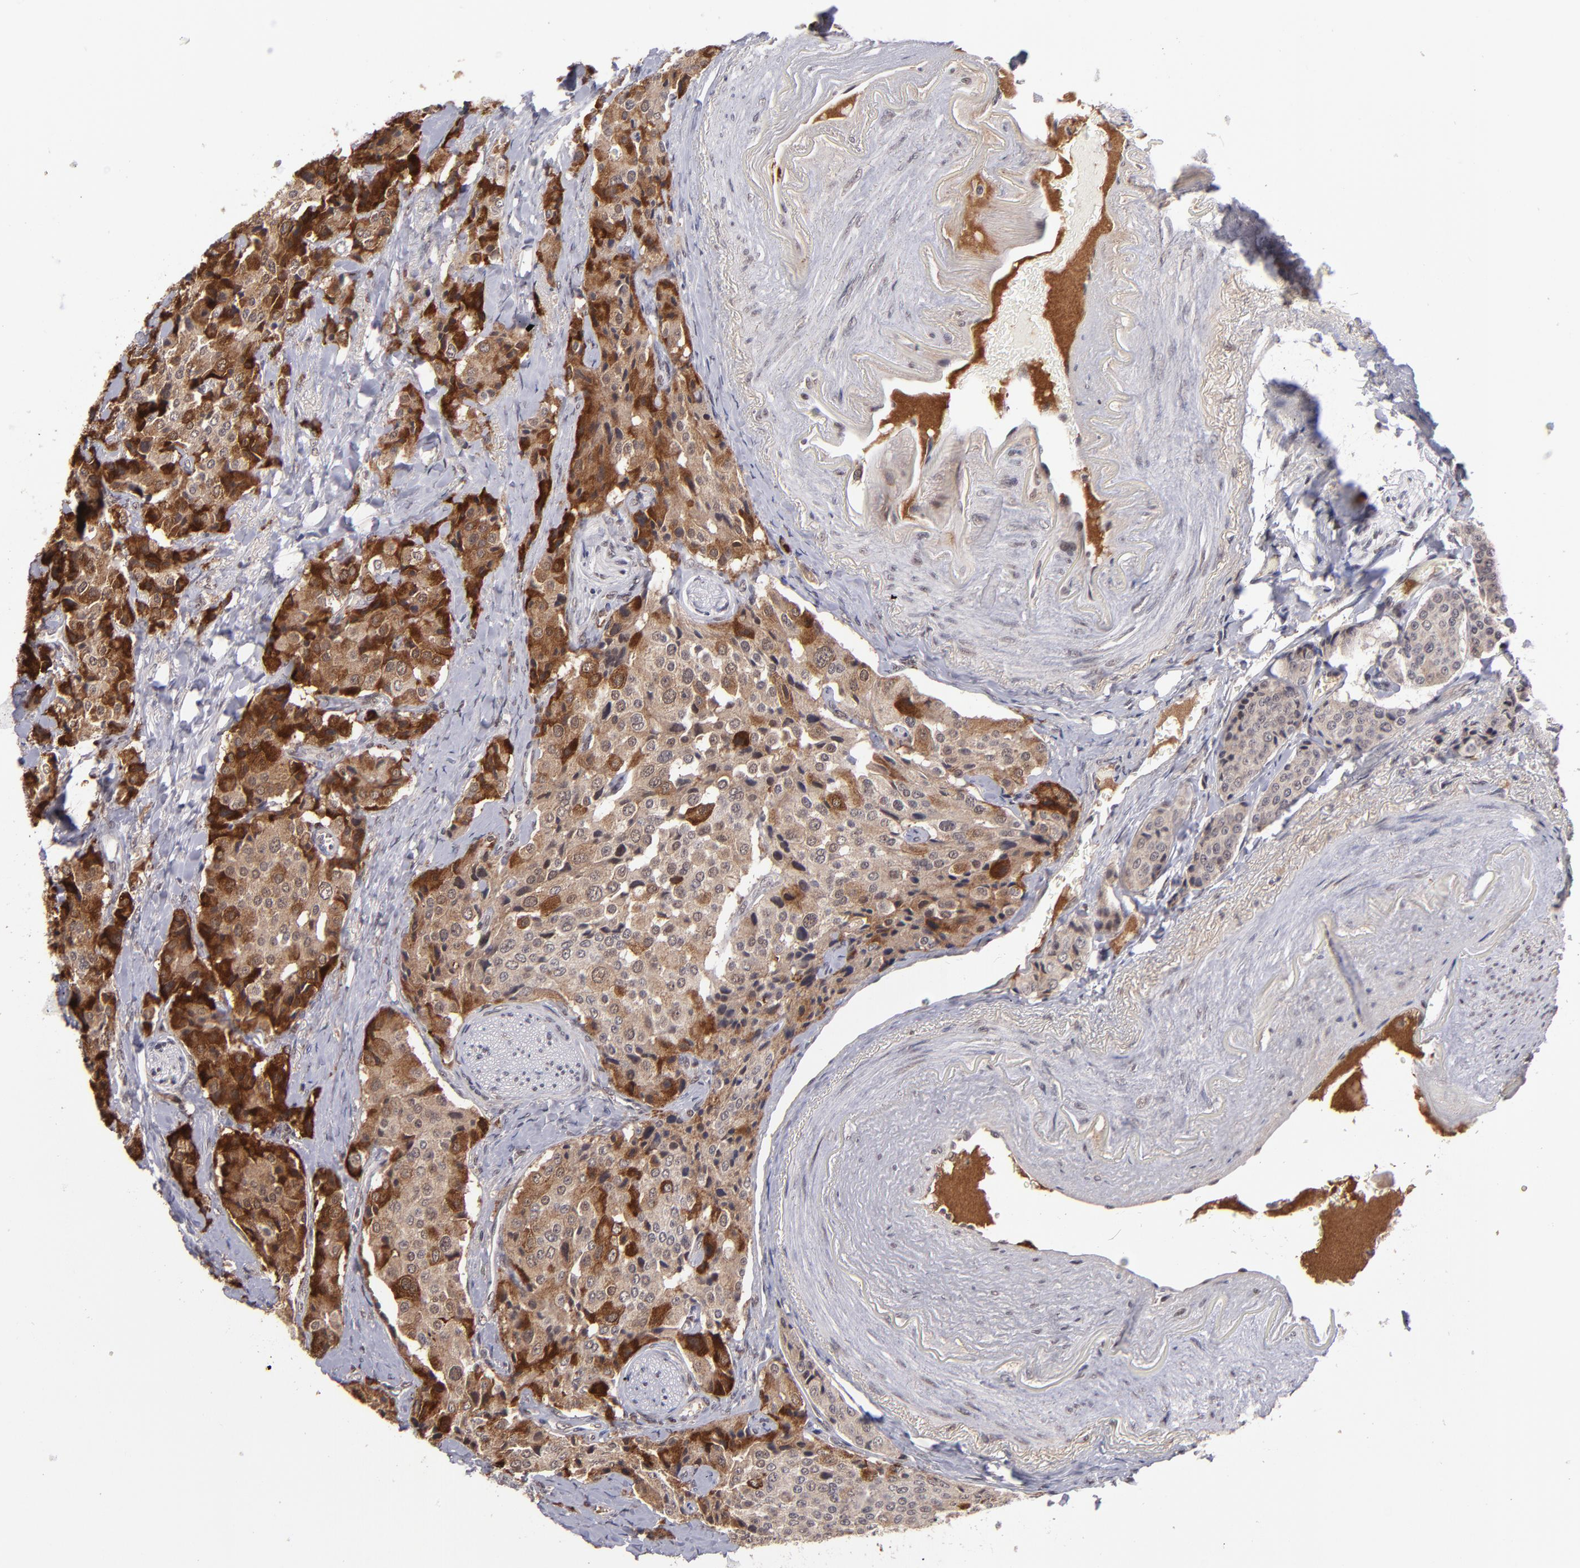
{"staining": {"intensity": "strong", "quantity": ">75%", "location": "cytoplasmic/membranous"}, "tissue": "carcinoid", "cell_type": "Tumor cells", "image_type": "cancer", "snomed": [{"axis": "morphology", "description": "Carcinoid, malignant, NOS"}, {"axis": "topography", "description": "Colon"}], "caption": "Protein expression analysis of carcinoid shows strong cytoplasmic/membranous staining in approximately >75% of tumor cells.", "gene": "EP300", "patient": {"sex": "female", "age": 61}}